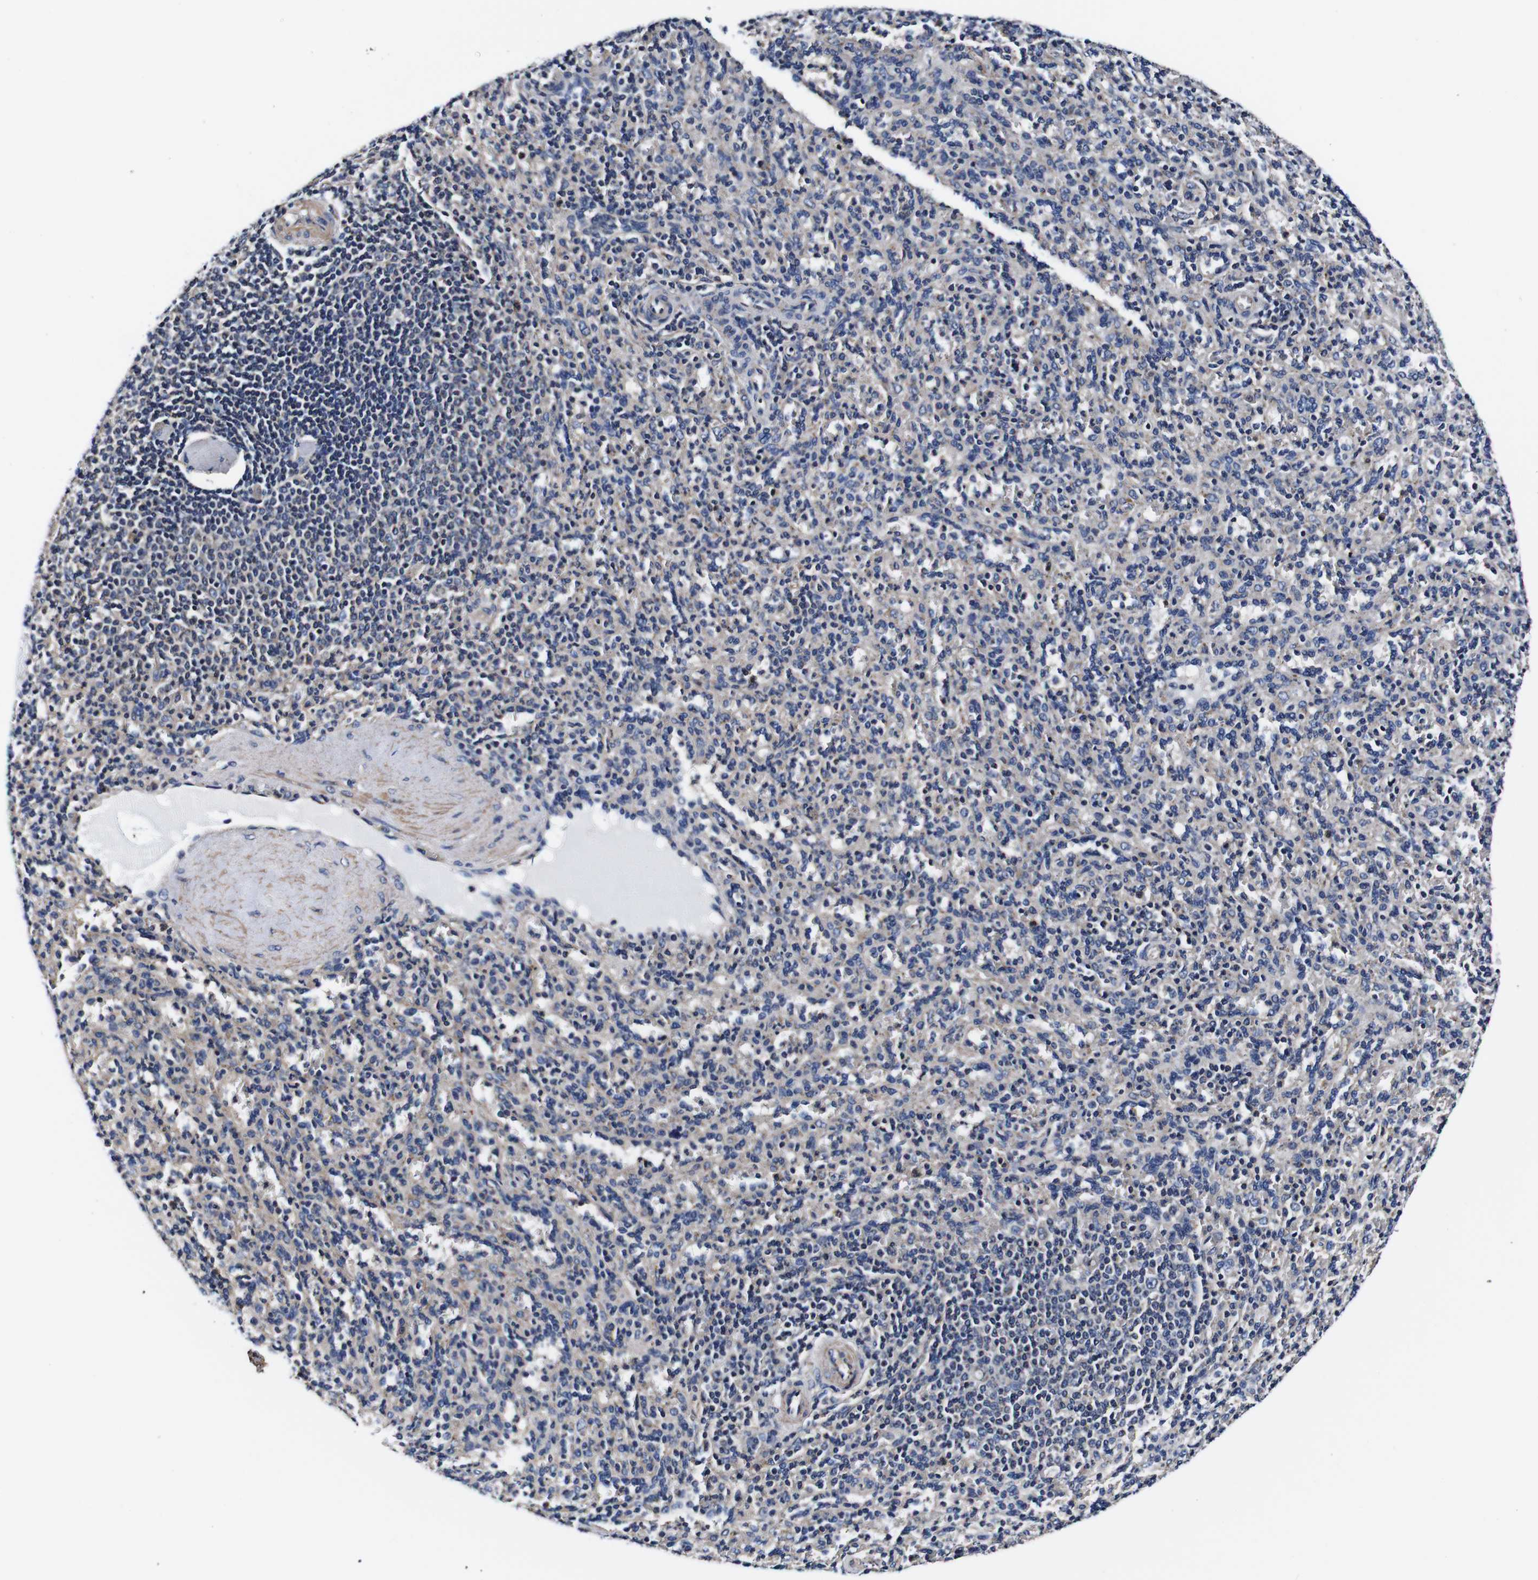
{"staining": {"intensity": "negative", "quantity": "none", "location": "none"}, "tissue": "spleen", "cell_type": "Cells in red pulp", "image_type": "normal", "snomed": [{"axis": "morphology", "description": "Normal tissue, NOS"}, {"axis": "topography", "description": "Spleen"}], "caption": "DAB (3,3'-diaminobenzidine) immunohistochemical staining of normal human spleen displays no significant expression in cells in red pulp. Nuclei are stained in blue.", "gene": "PDCD6IP", "patient": {"sex": "male", "age": 36}}